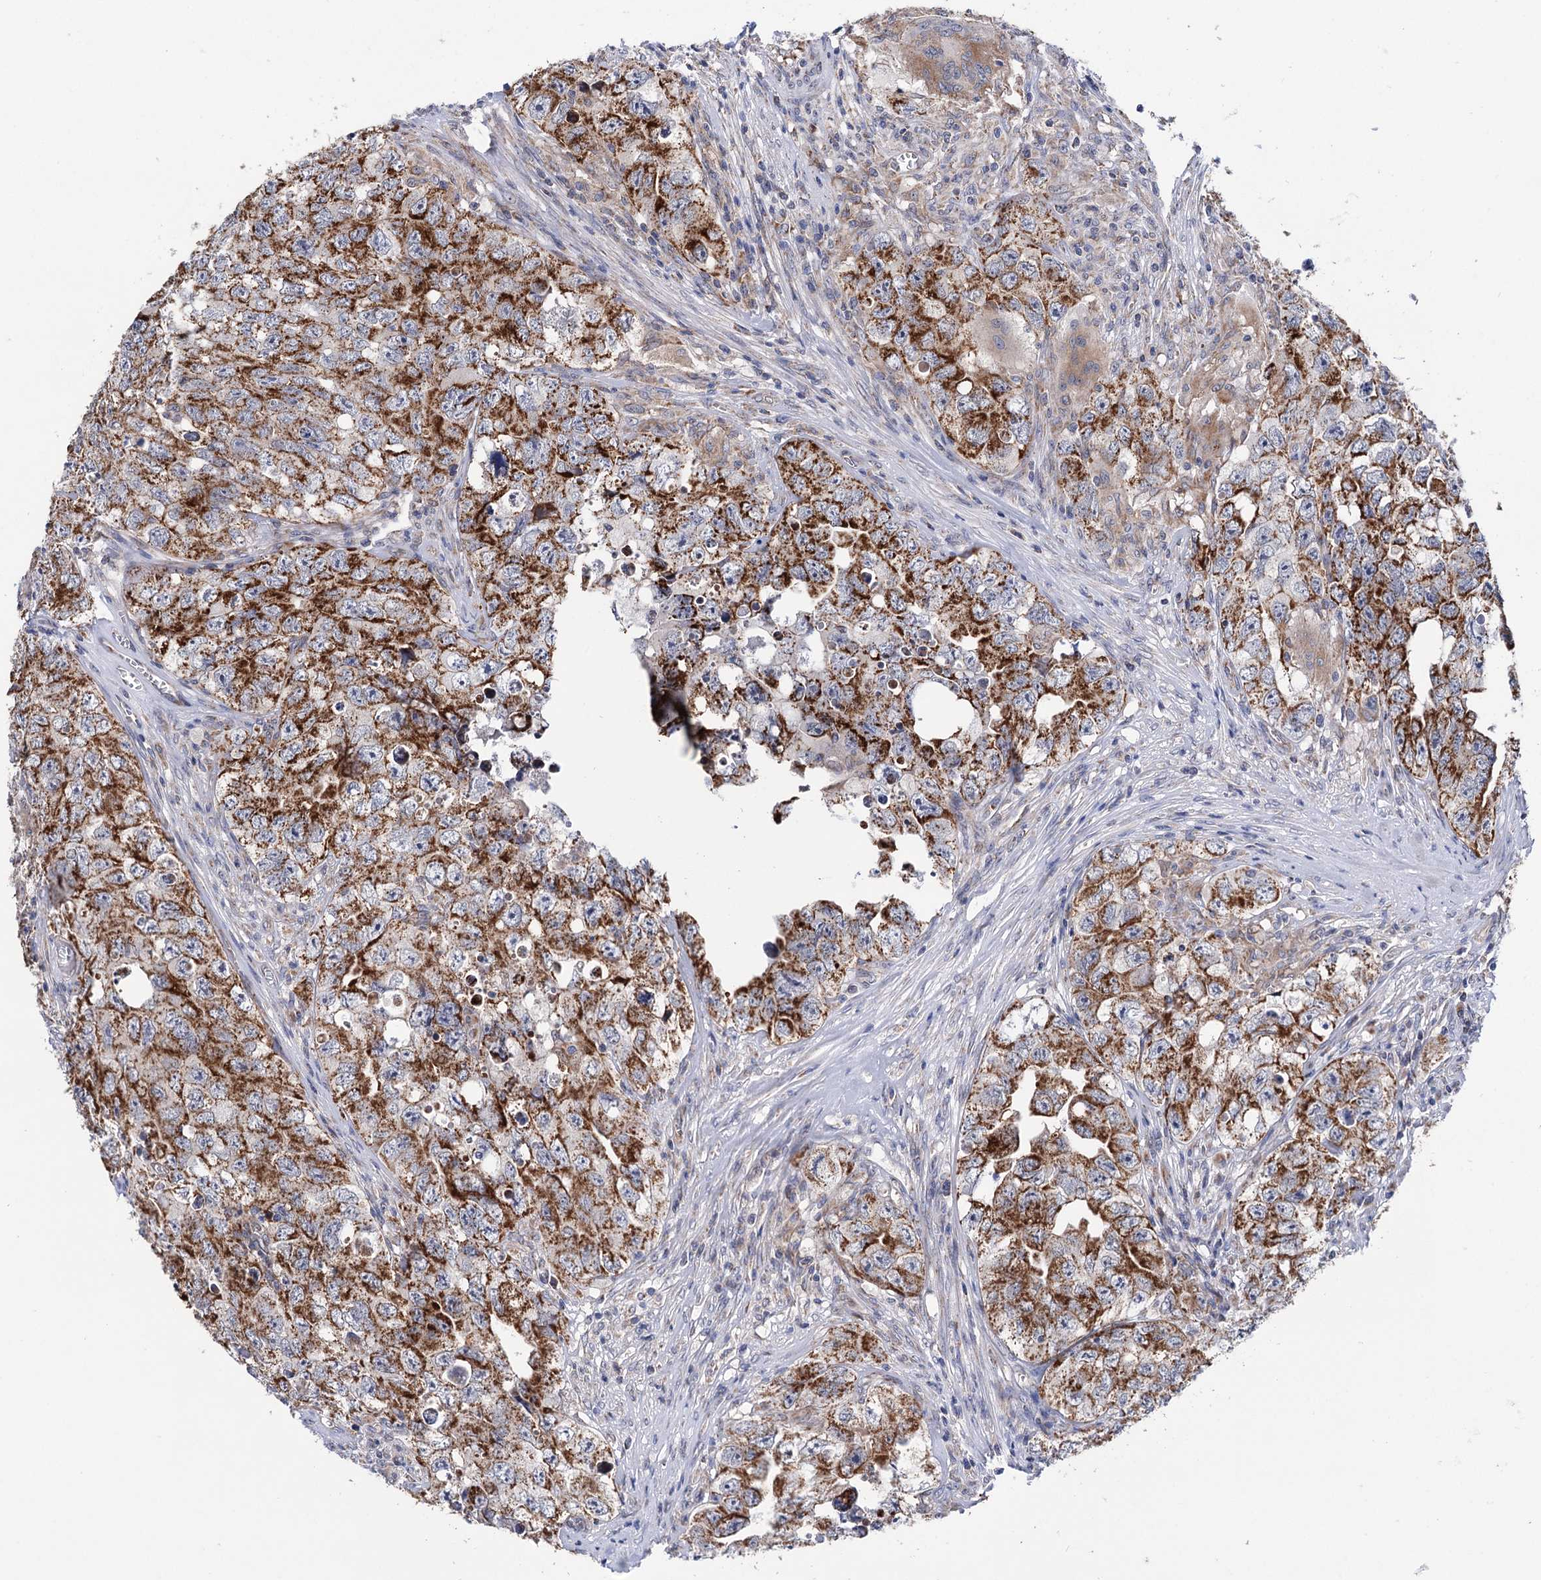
{"staining": {"intensity": "strong", "quantity": ">75%", "location": "cytoplasmic/membranous"}, "tissue": "testis cancer", "cell_type": "Tumor cells", "image_type": "cancer", "snomed": [{"axis": "morphology", "description": "Seminoma, NOS"}, {"axis": "morphology", "description": "Carcinoma, Embryonal, NOS"}, {"axis": "topography", "description": "Testis"}], "caption": "The photomicrograph displays staining of testis cancer, revealing strong cytoplasmic/membranous protein staining (brown color) within tumor cells.", "gene": "SUCLA2", "patient": {"sex": "male", "age": 43}}